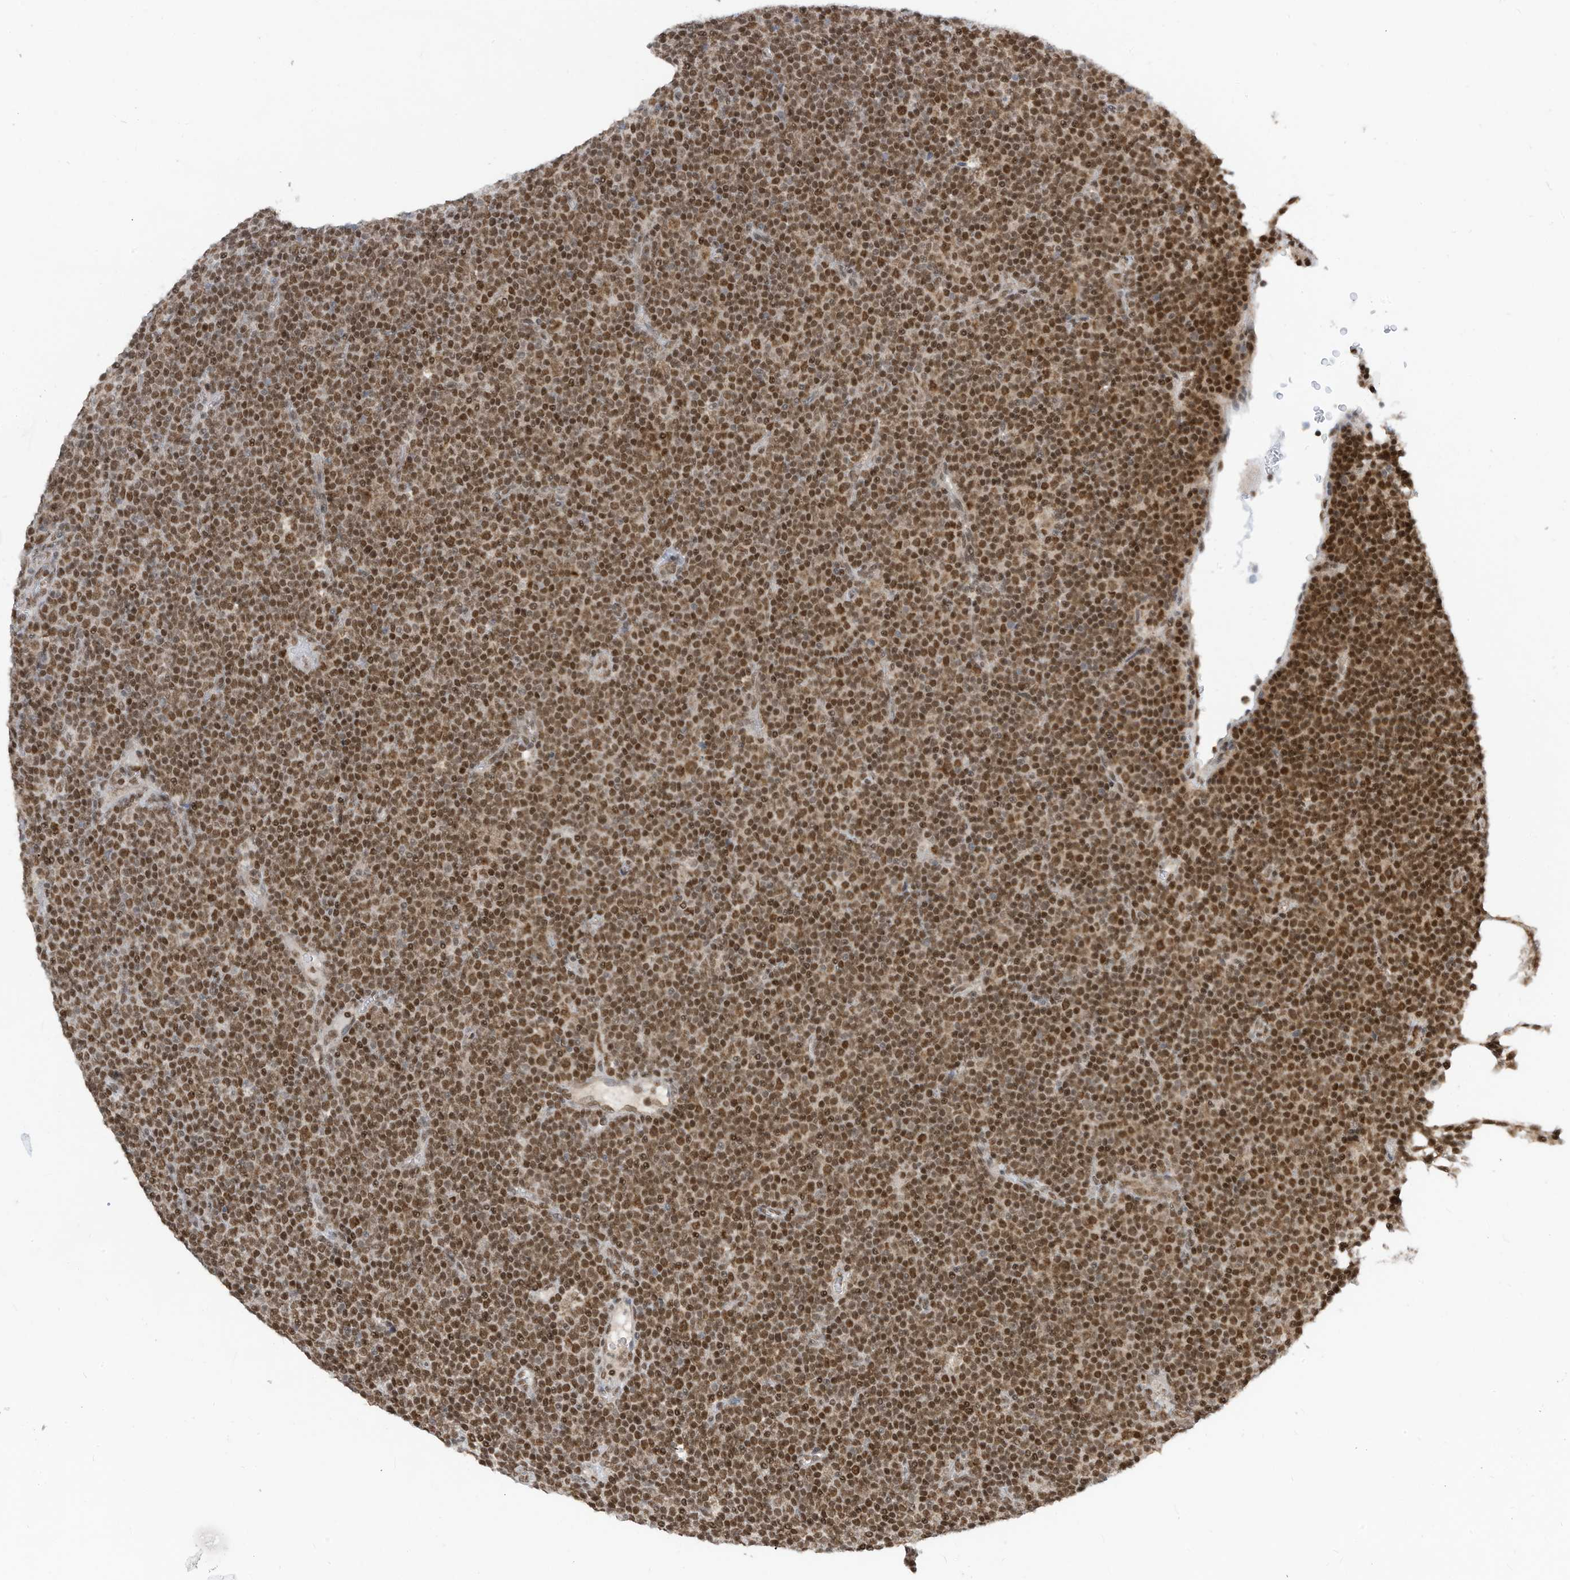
{"staining": {"intensity": "moderate", "quantity": ">75%", "location": "nuclear"}, "tissue": "lymphoma", "cell_type": "Tumor cells", "image_type": "cancer", "snomed": [{"axis": "morphology", "description": "Malignant lymphoma, non-Hodgkin's type, Low grade"}, {"axis": "topography", "description": "Lymph node"}], "caption": "Lymphoma tissue displays moderate nuclear positivity in about >75% of tumor cells, visualized by immunohistochemistry.", "gene": "AURKAIP1", "patient": {"sex": "female", "age": 67}}